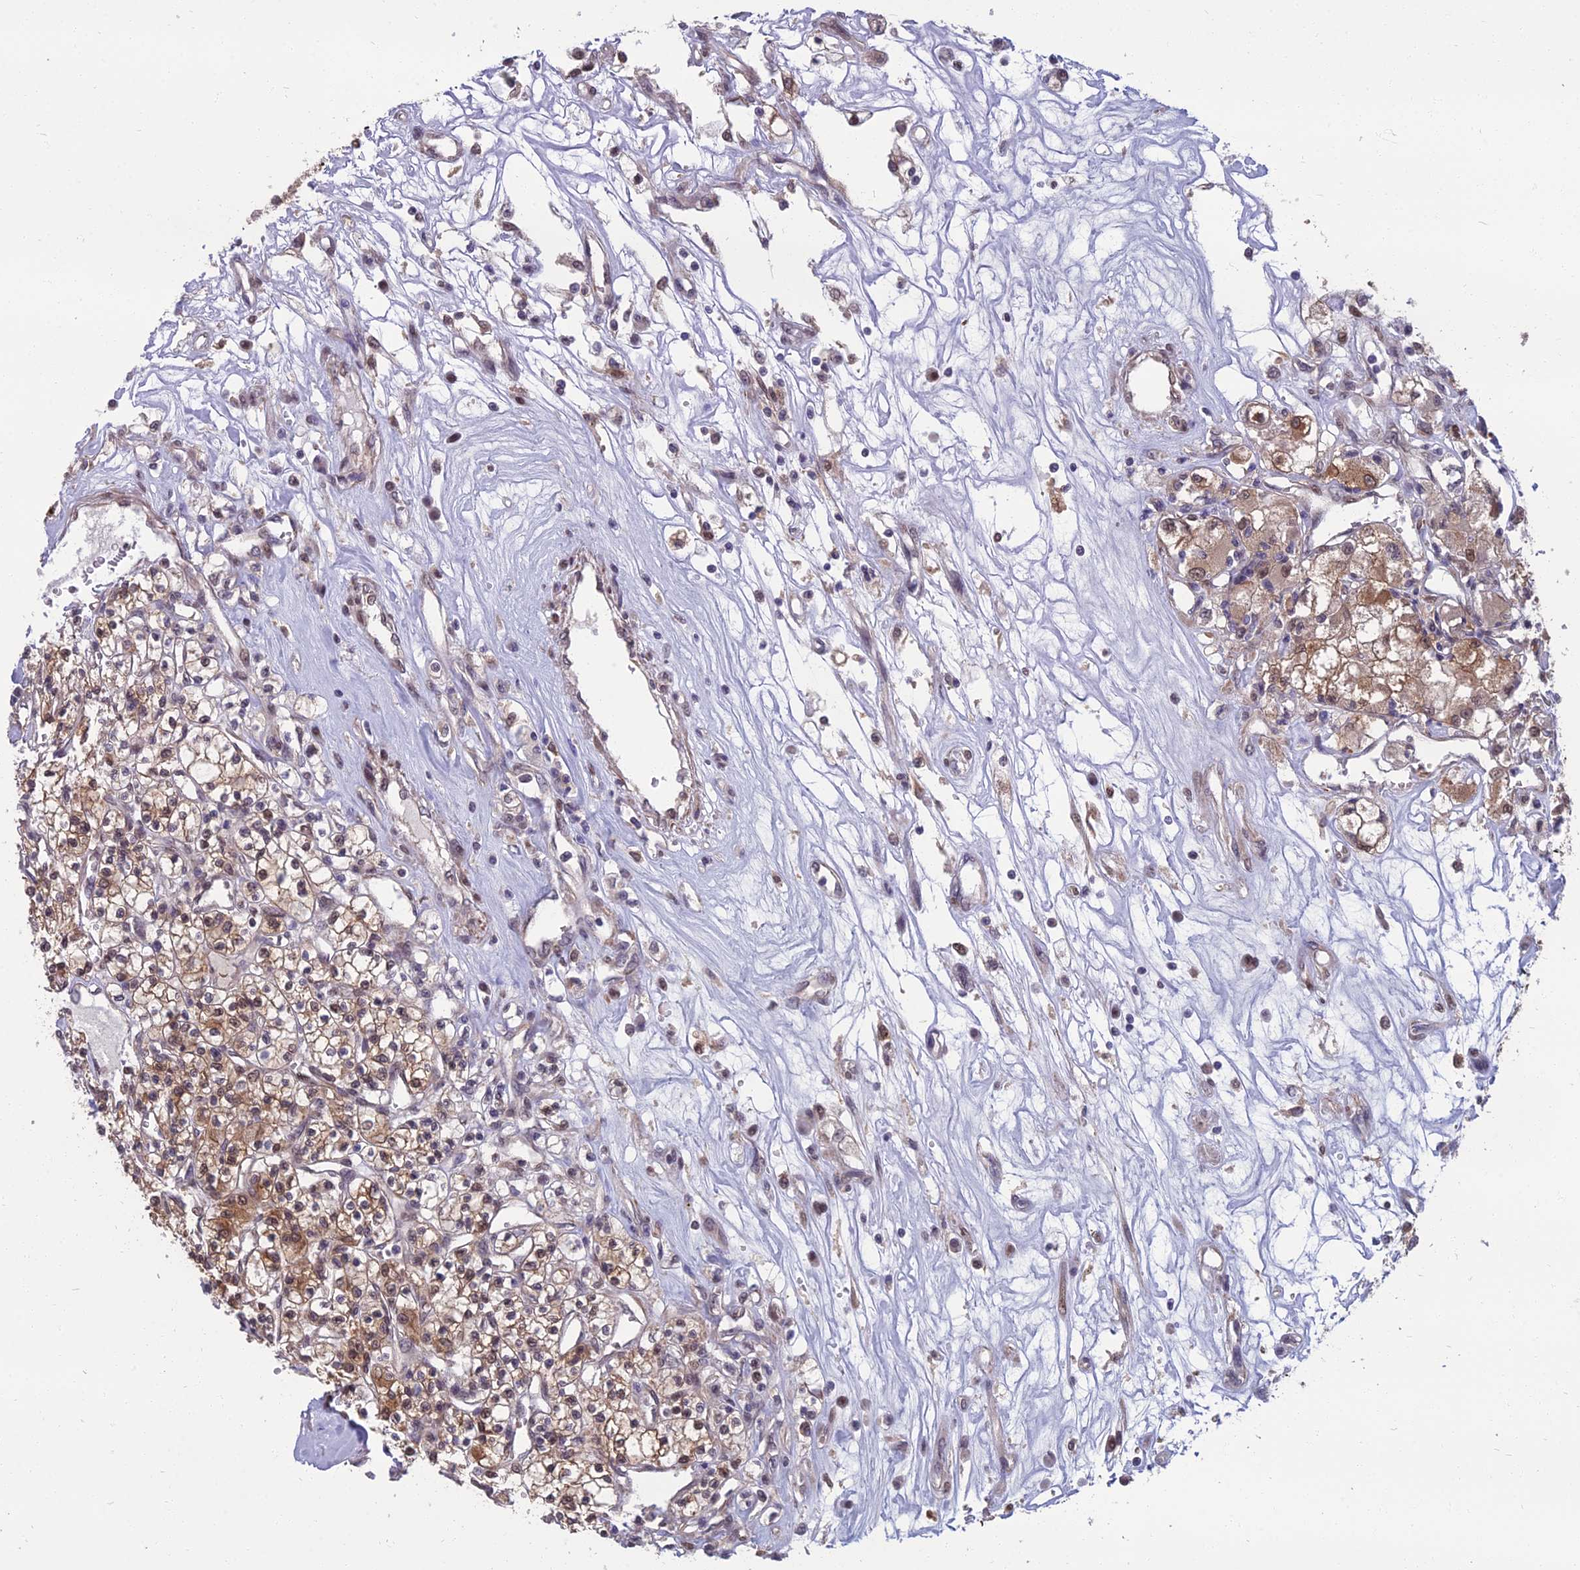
{"staining": {"intensity": "moderate", "quantity": ">75%", "location": "cytoplasmic/membranous,nuclear"}, "tissue": "renal cancer", "cell_type": "Tumor cells", "image_type": "cancer", "snomed": [{"axis": "morphology", "description": "Adenocarcinoma, NOS"}, {"axis": "topography", "description": "Kidney"}], "caption": "DAB (3,3'-diaminobenzidine) immunohistochemical staining of adenocarcinoma (renal) exhibits moderate cytoplasmic/membranous and nuclear protein expression in approximately >75% of tumor cells. (Stains: DAB (3,3'-diaminobenzidine) in brown, nuclei in blue, Microscopy: brightfield microscopy at high magnification).", "gene": "NR4A3", "patient": {"sex": "female", "age": 59}}